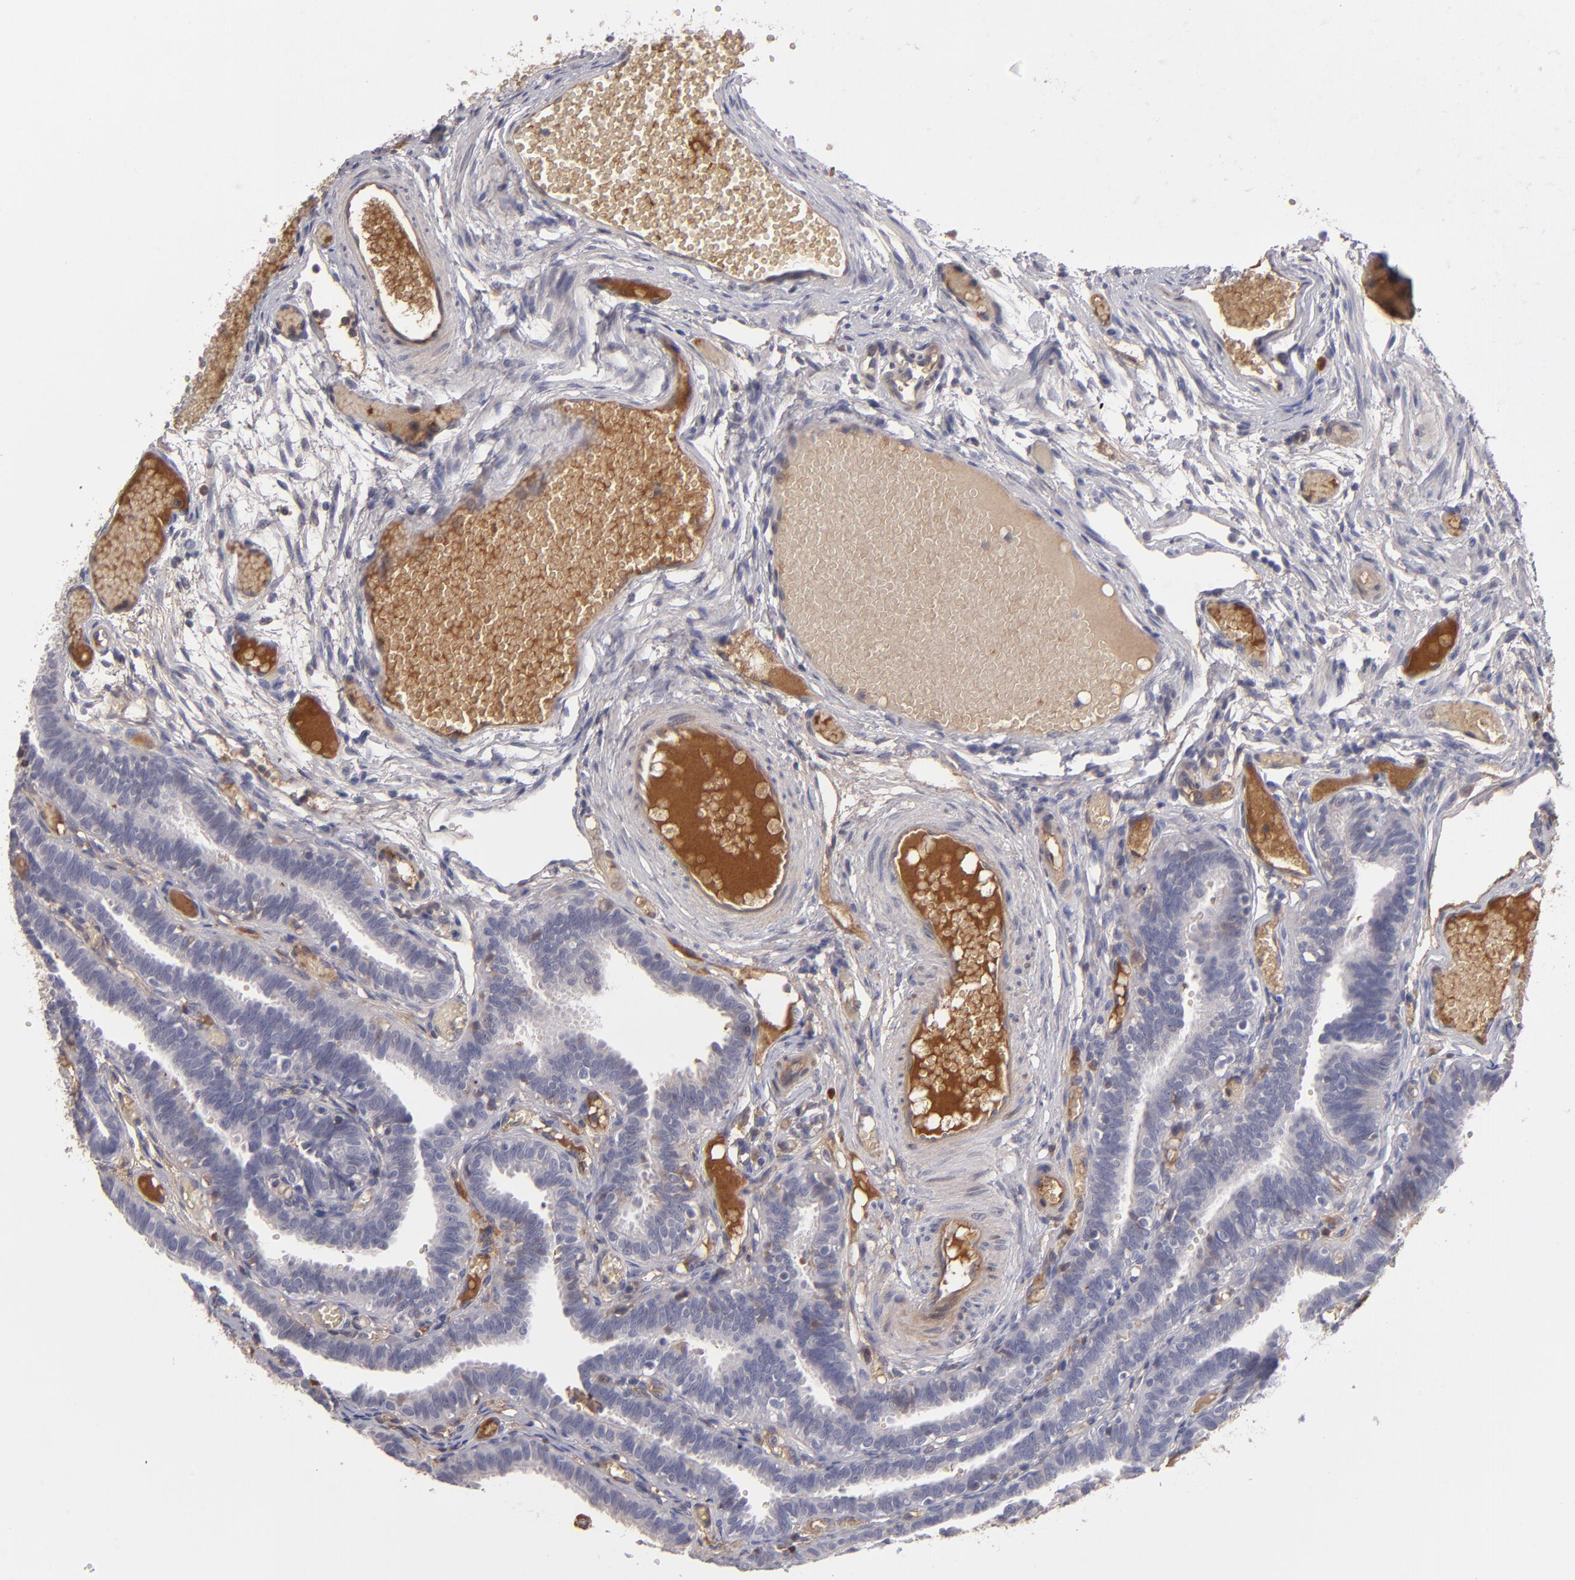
{"staining": {"intensity": "negative", "quantity": "none", "location": "none"}, "tissue": "fallopian tube", "cell_type": "Glandular cells", "image_type": "normal", "snomed": [{"axis": "morphology", "description": "Normal tissue, NOS"}, {"axis": "topography", "description": "Fallopian tube"}], "caption": "IHC of unremarkable fallopian tube reveals no expression in glandular cells.", "gene": "ITIH4", "patient": {"sex": "female", "age": 29}}